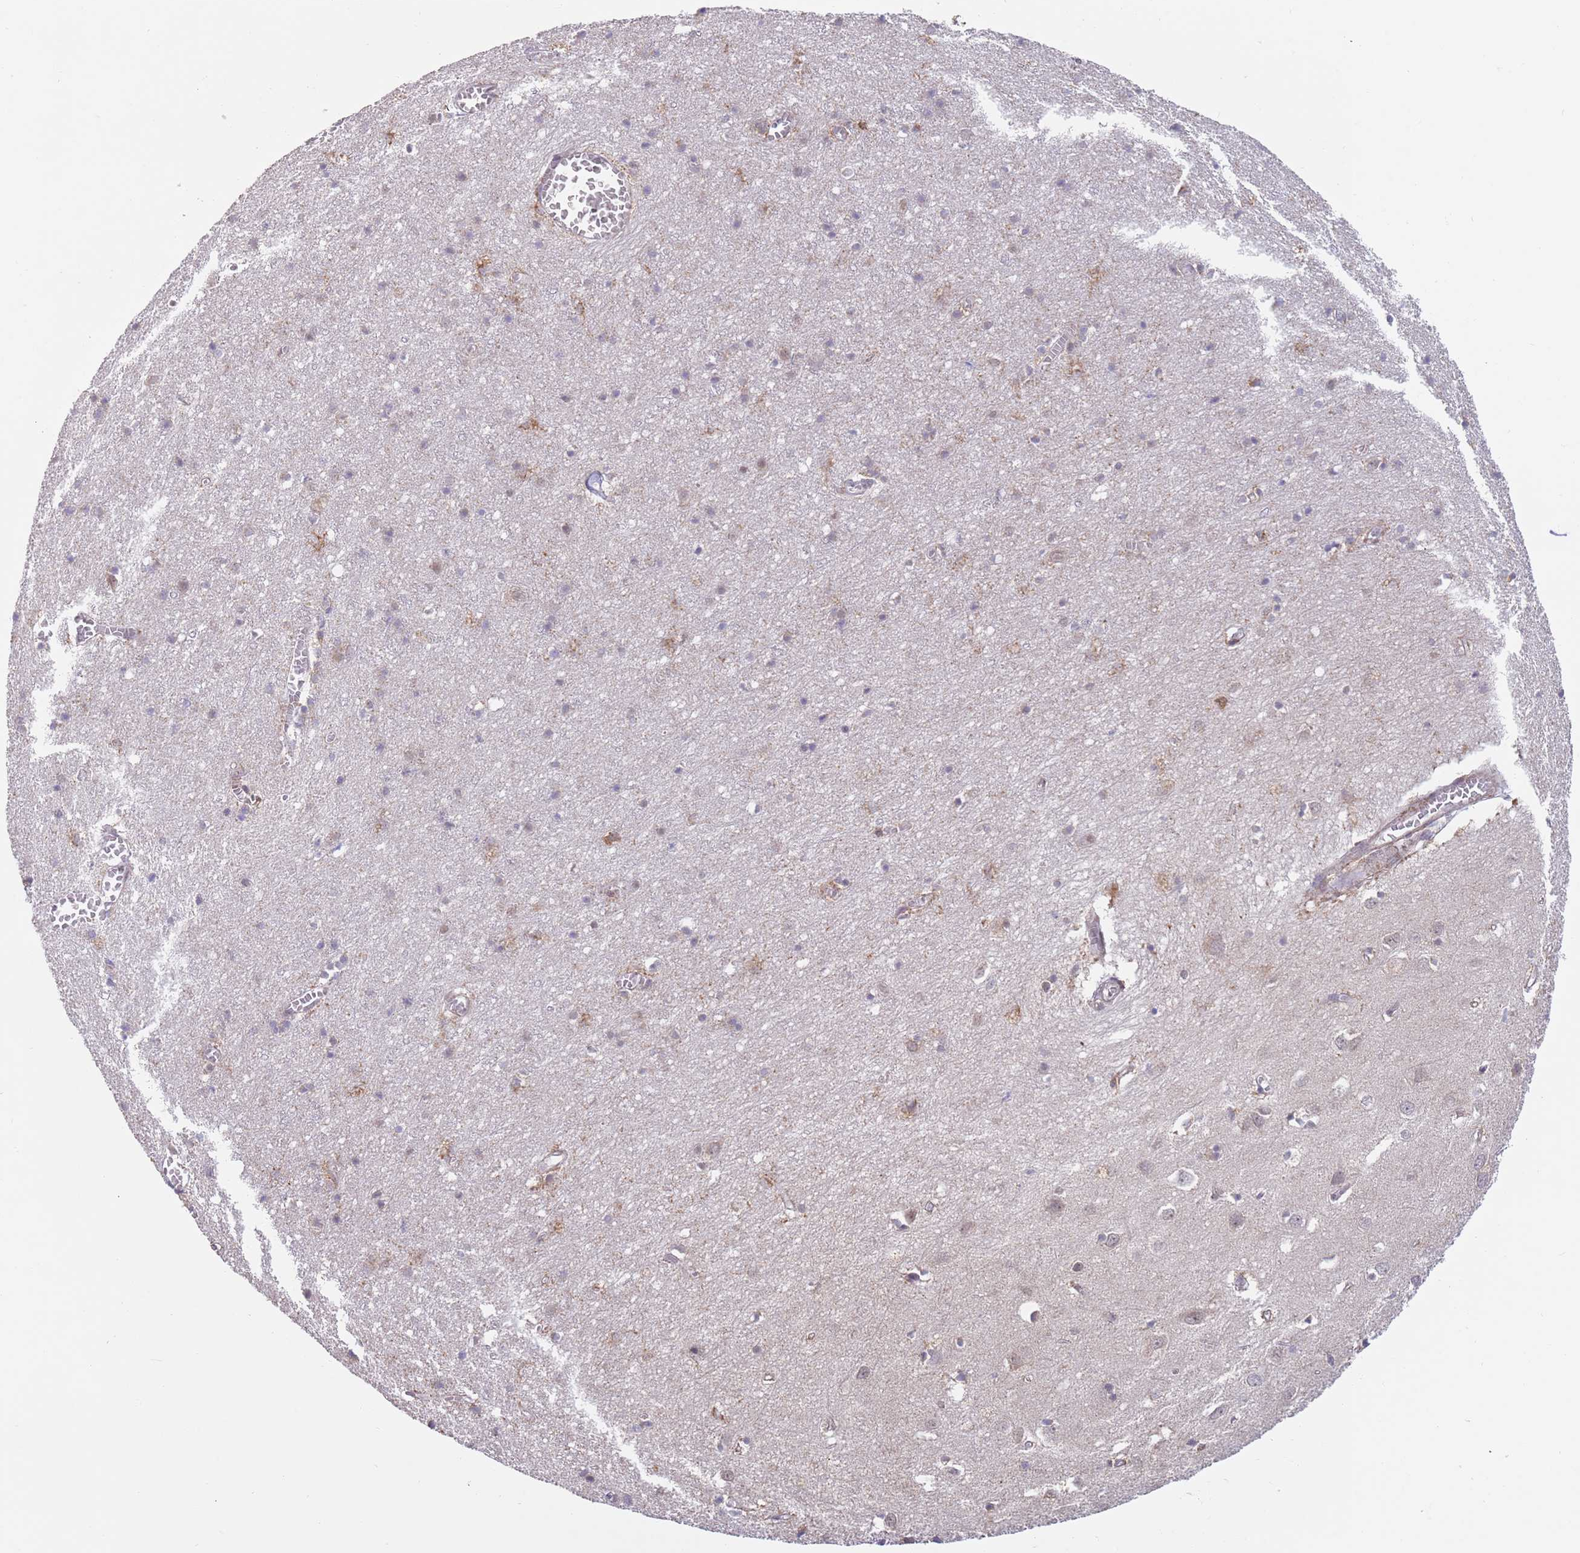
{"staining": {"intensity": "weak", "quantity": ">75%", "location": "cytoplasmic/membranous"}, "tissue": "cerebral cortex", "cell_type": "Endothelial cells", "image_type": "normal", "snomed": [{"axis": "morphology", "description": "Normal tissue, NOS"}, {"axis": "topography", "description": "Cerebral cortex"}], "caption": "Weak cytoplasmic/membranous expression for a protein is present in approximately >75% of endothelial cells of benign cerebral cortex using immunohistochemistry.", "gene": "UQCC3", "patient": {"sex": "female", "age": 64}}